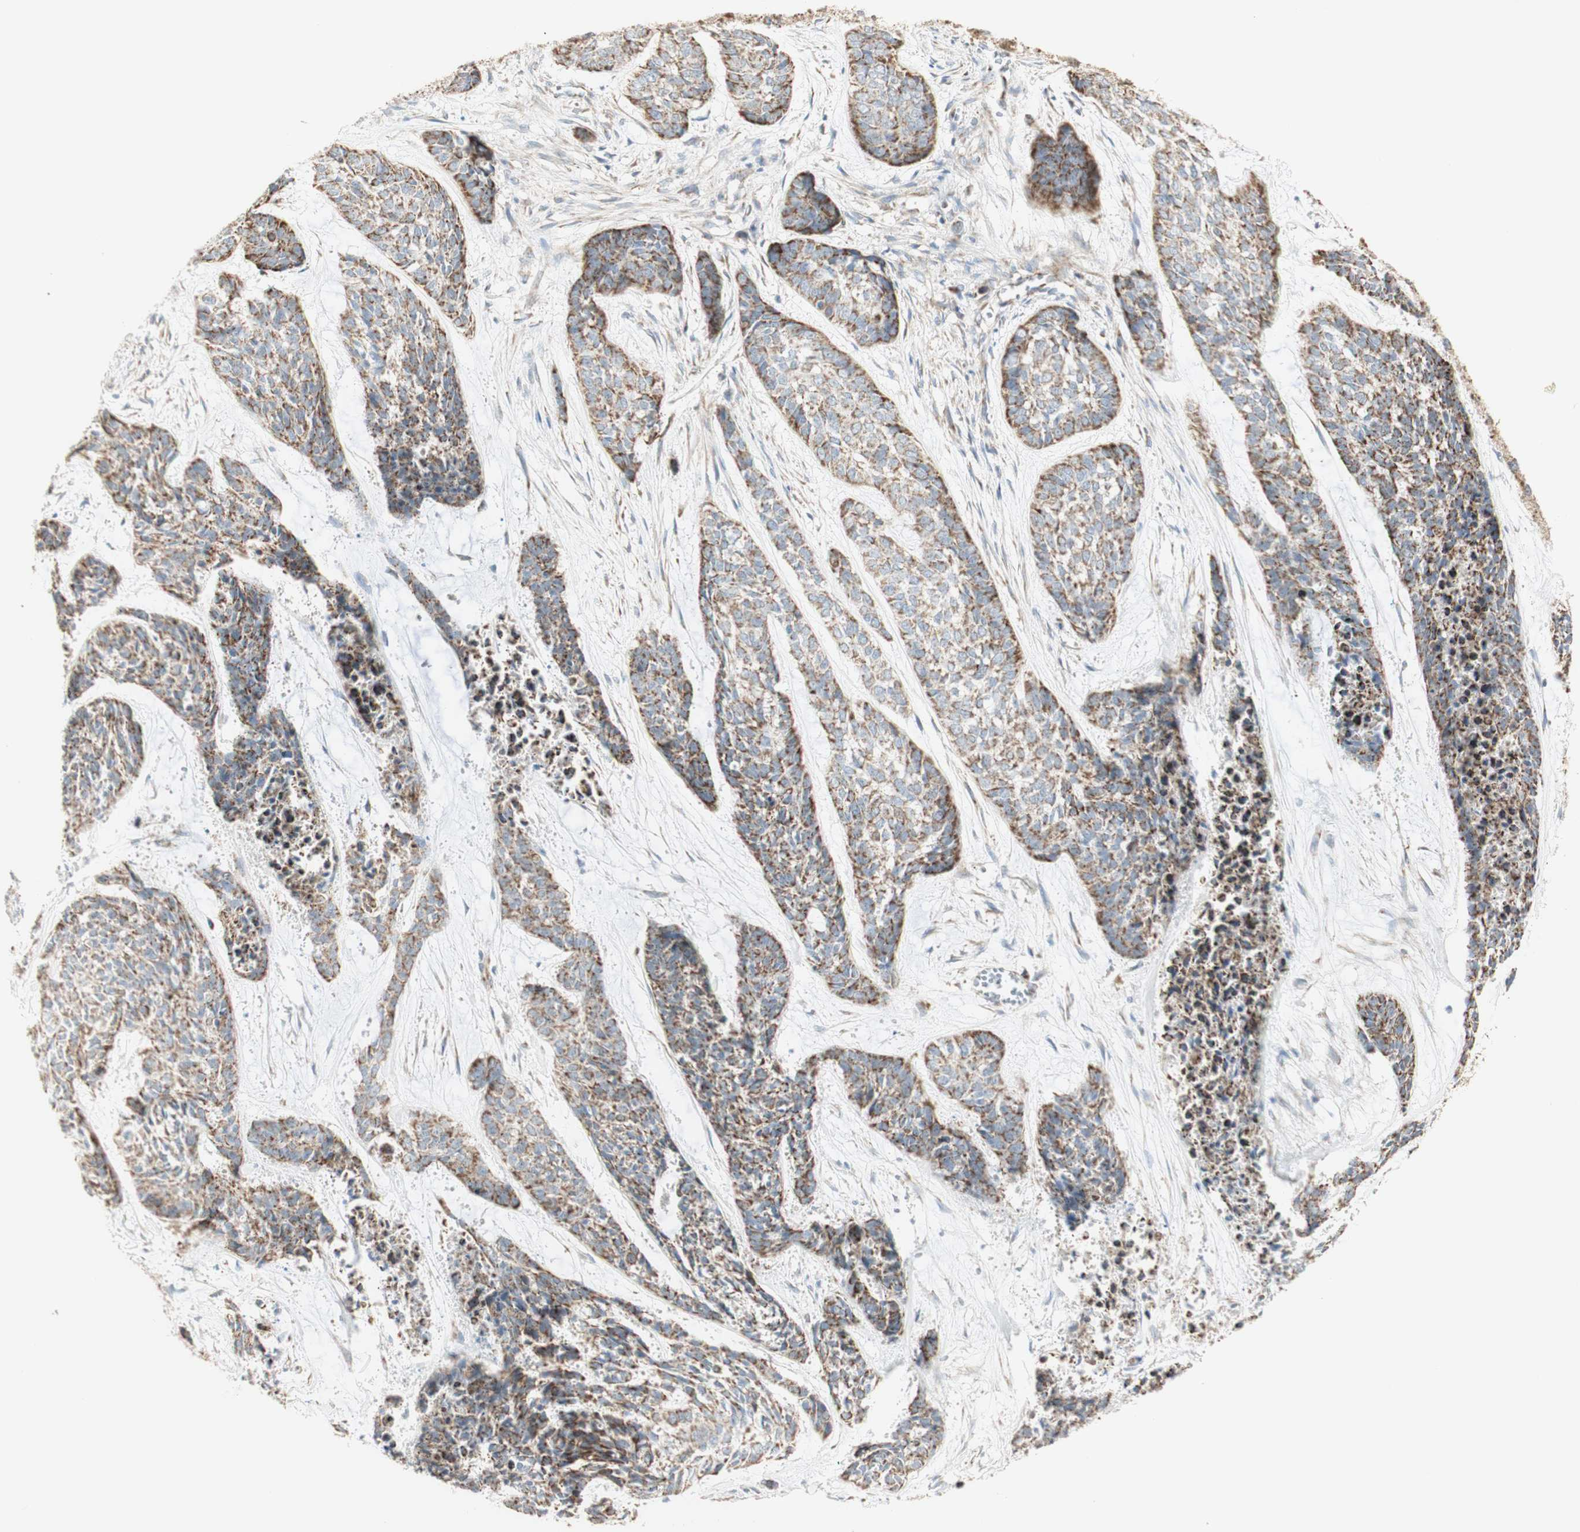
{"staining": {"intensity": "weak", "quantity": ">75%", "location": "cytoplasmic/membranous"}, "tissue": "skin cancer", "cell_type": "Tumor cells", "image_type": "cancer", "snomed": [{"axis": "morphology", "description": "Basal cell carcinoma"}, {"axis": "topography", "description": "Skin"}], "caption": "Immunohistochemistry staining of skin cancer (basal cell carcinoma), which displays low levels of weak cytoplasmic/membranous positivity in approximately >75% of tumor cells indicating weak cytoplasmic/membranous protein staining. The staining was performed using DAB (brown) for protein detection and nuclei were counterstained in hematoxylin (blue).", "gene": "LETM1", "patient": {"sex": "female", "age": 64}}